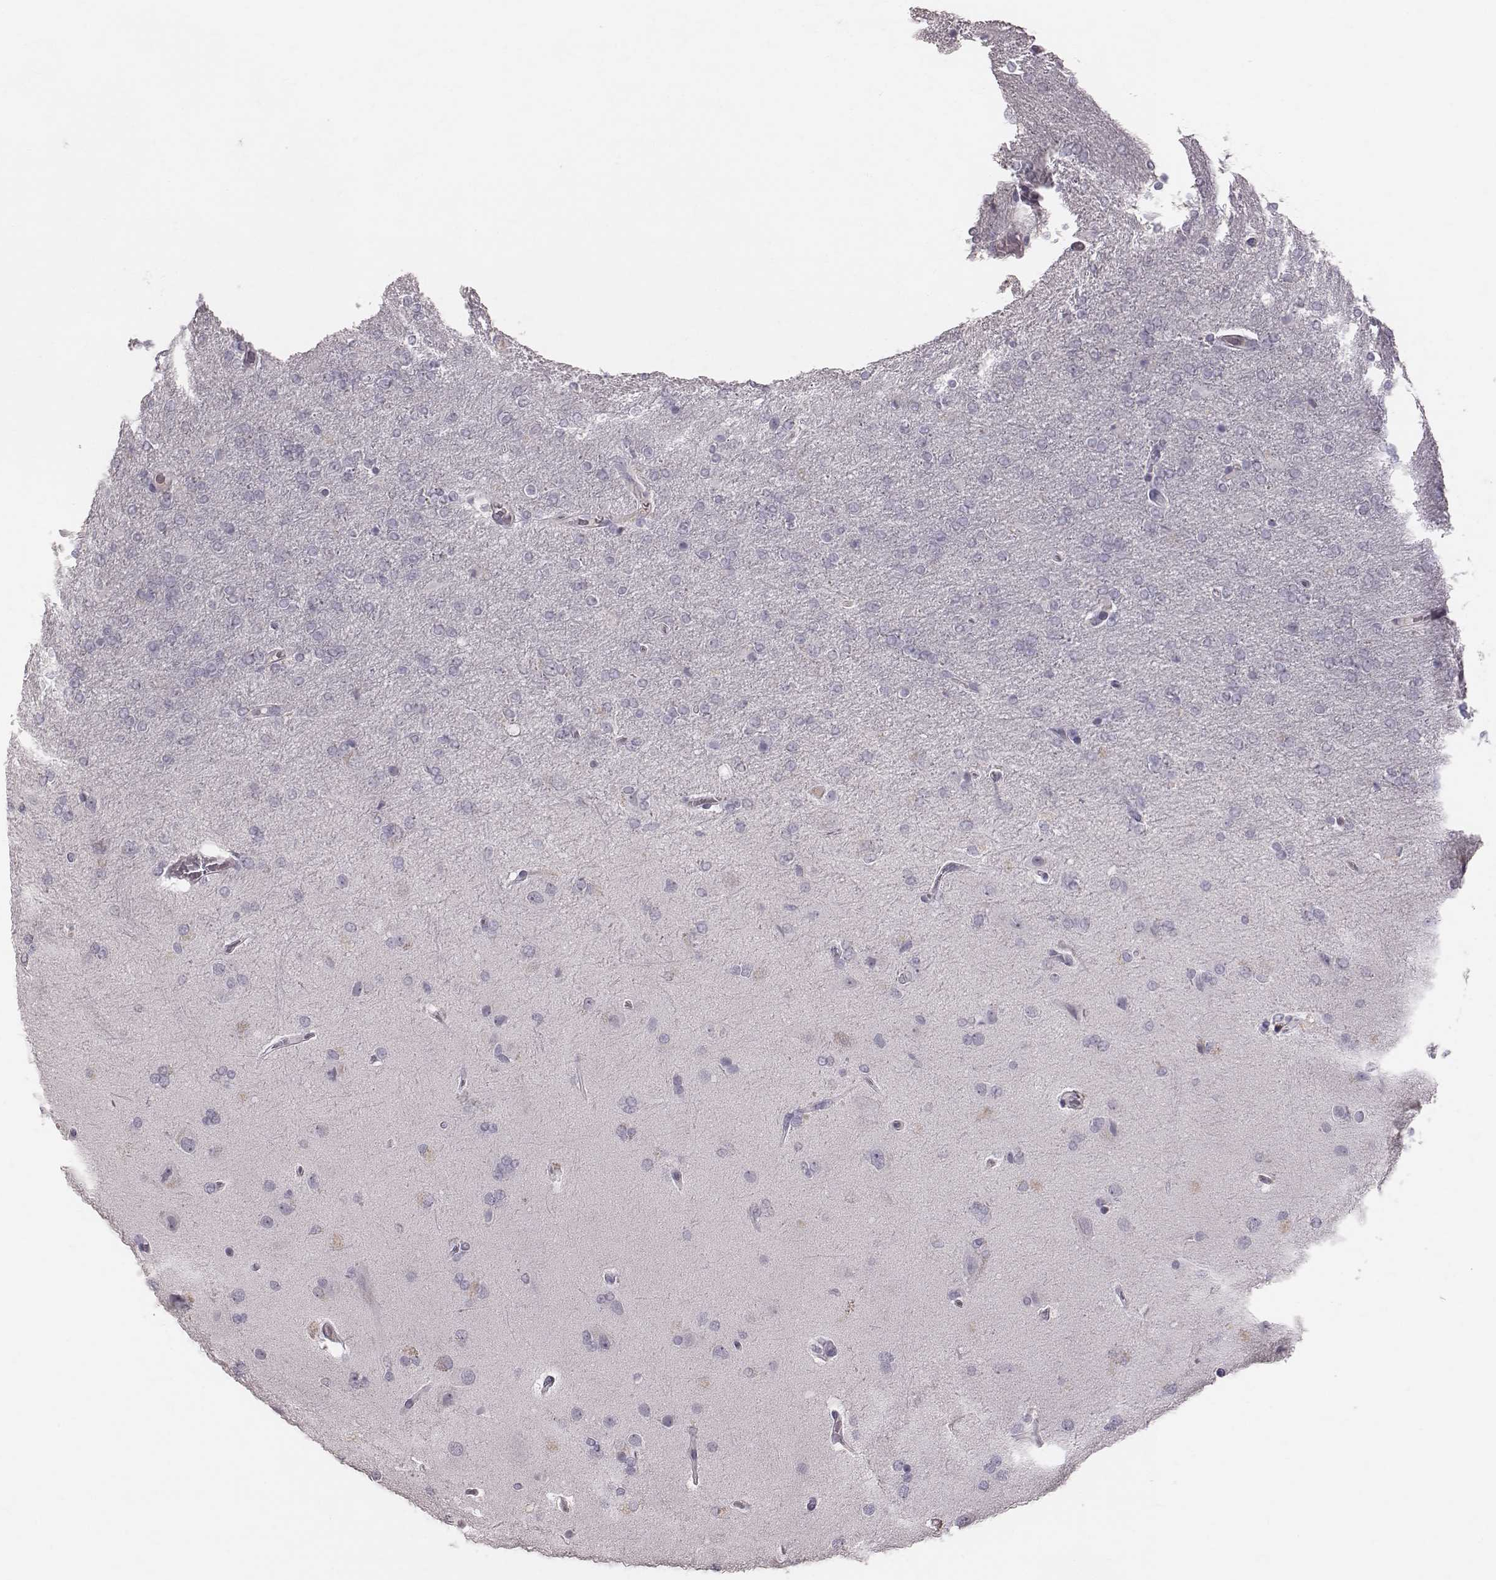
{"staining": {"intensity": "negative", "quantity": "none", "location": "none"}, "tissue": "glioma", "cell_type": "Tumor cells", "image_type": "cancer", "snomed": [{"axis": "morphology", "description": "Glioma, malignant, High grade"}, {"axis": "topography", "description": "Cerebral cortex"}], "caption": "This image is of glioma stained with IHC to label a protein in brown with the nuclei are counter-stained blue. There is no positivity in tumor cells.", "gene": "CFTR", "patient": {"sex": "male", "age": 70}}